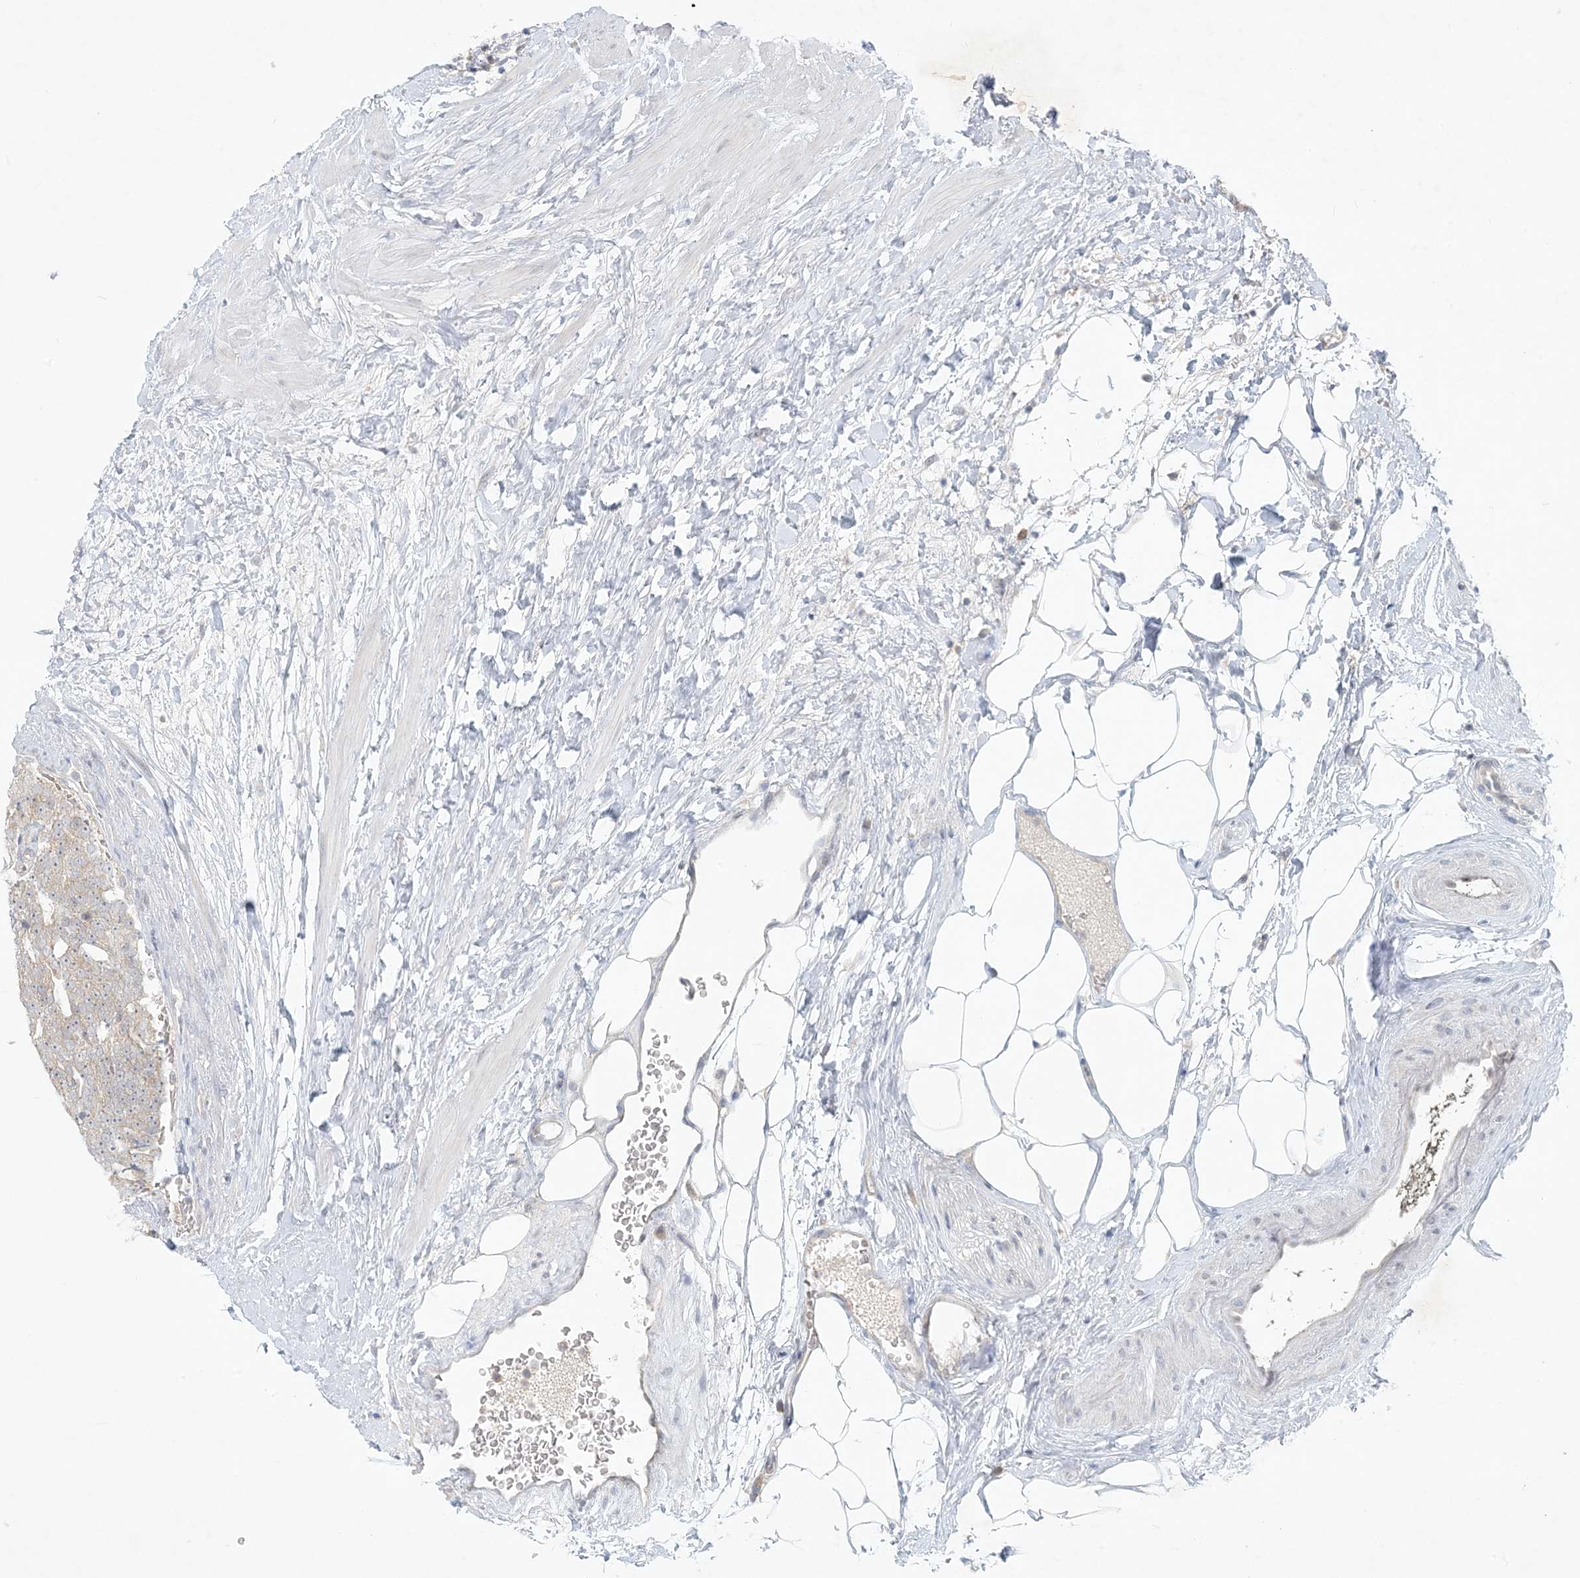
{"staining": {"intensity": "weak", "quantity": ">75%", "location": "cytoplasmic/membranous"}, "tissue": "prostate cancer", "cell_type": "Tumor cells", "image_type": "cancer", "snomed": [{"axis": "morphology", "description": "Adenocarcinoma, High grade"}, {"axis": "topography", "description": "Prostate"}], "caption": "Tumor cells display low levels of weak cytoplasmic/membranous positivity in about >75% of cells in prostate cancer (high-grade adenocarcinoma).", "gene": "OBI1", "patient": {"sex": "male", "age": 56}}